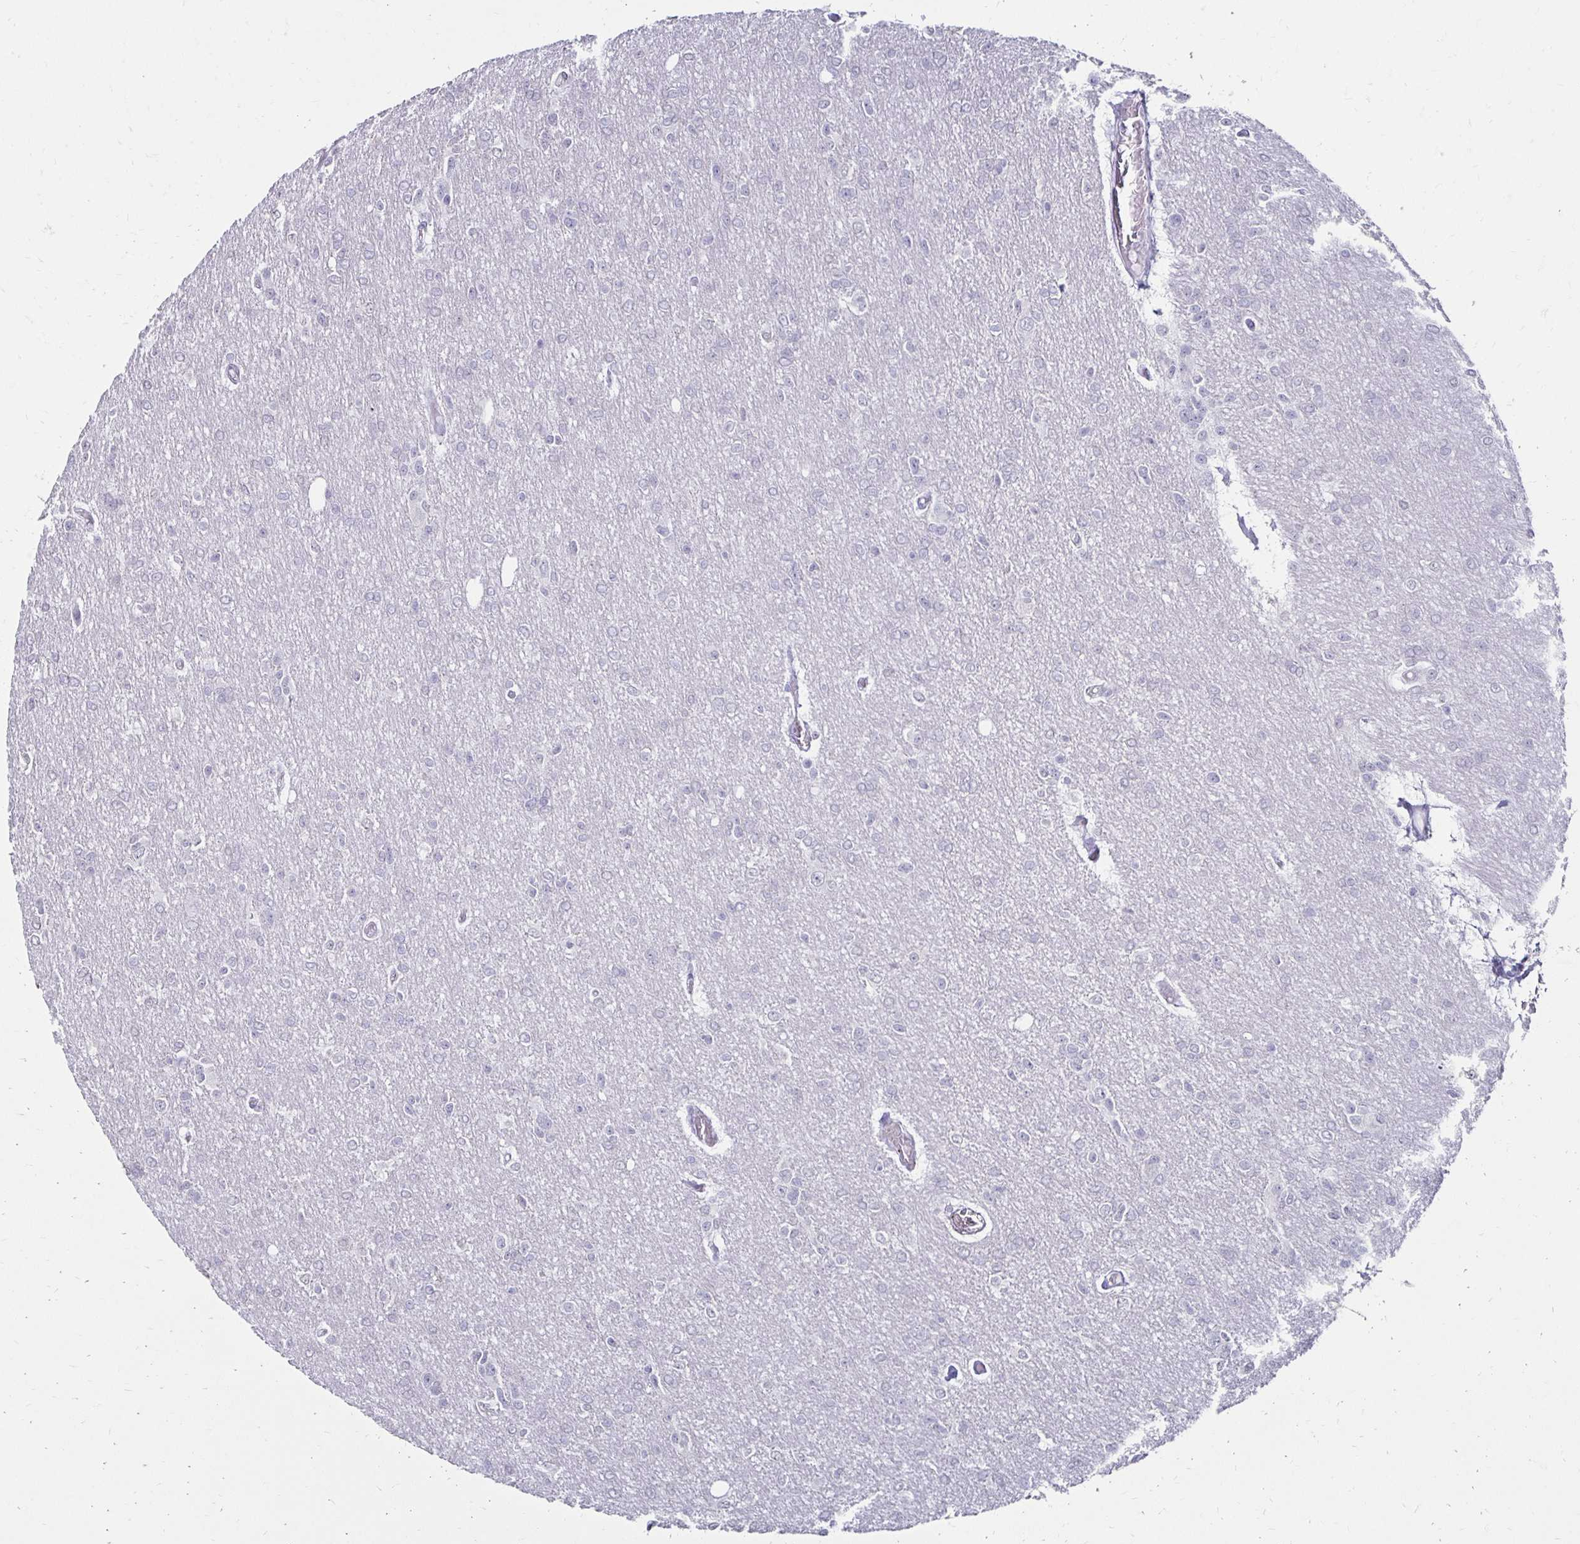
{"staining": {"intensity": "negative", "quantity": "none", "location": "none"}, "tissue": "glioma", "cell_type": "Tumor cells", "image_type": "cancer", "snomed": [{"axis": "morphology", "description": "Glioma, malignant, Low grade"}, {"axis": "topography", "description": "Brain"}], "caption": "An image of glioma stained for a protein shows no brown staining in tumor cells.", "gene": "TOMM34", "patient": {"sex": "male", "age": 26}}